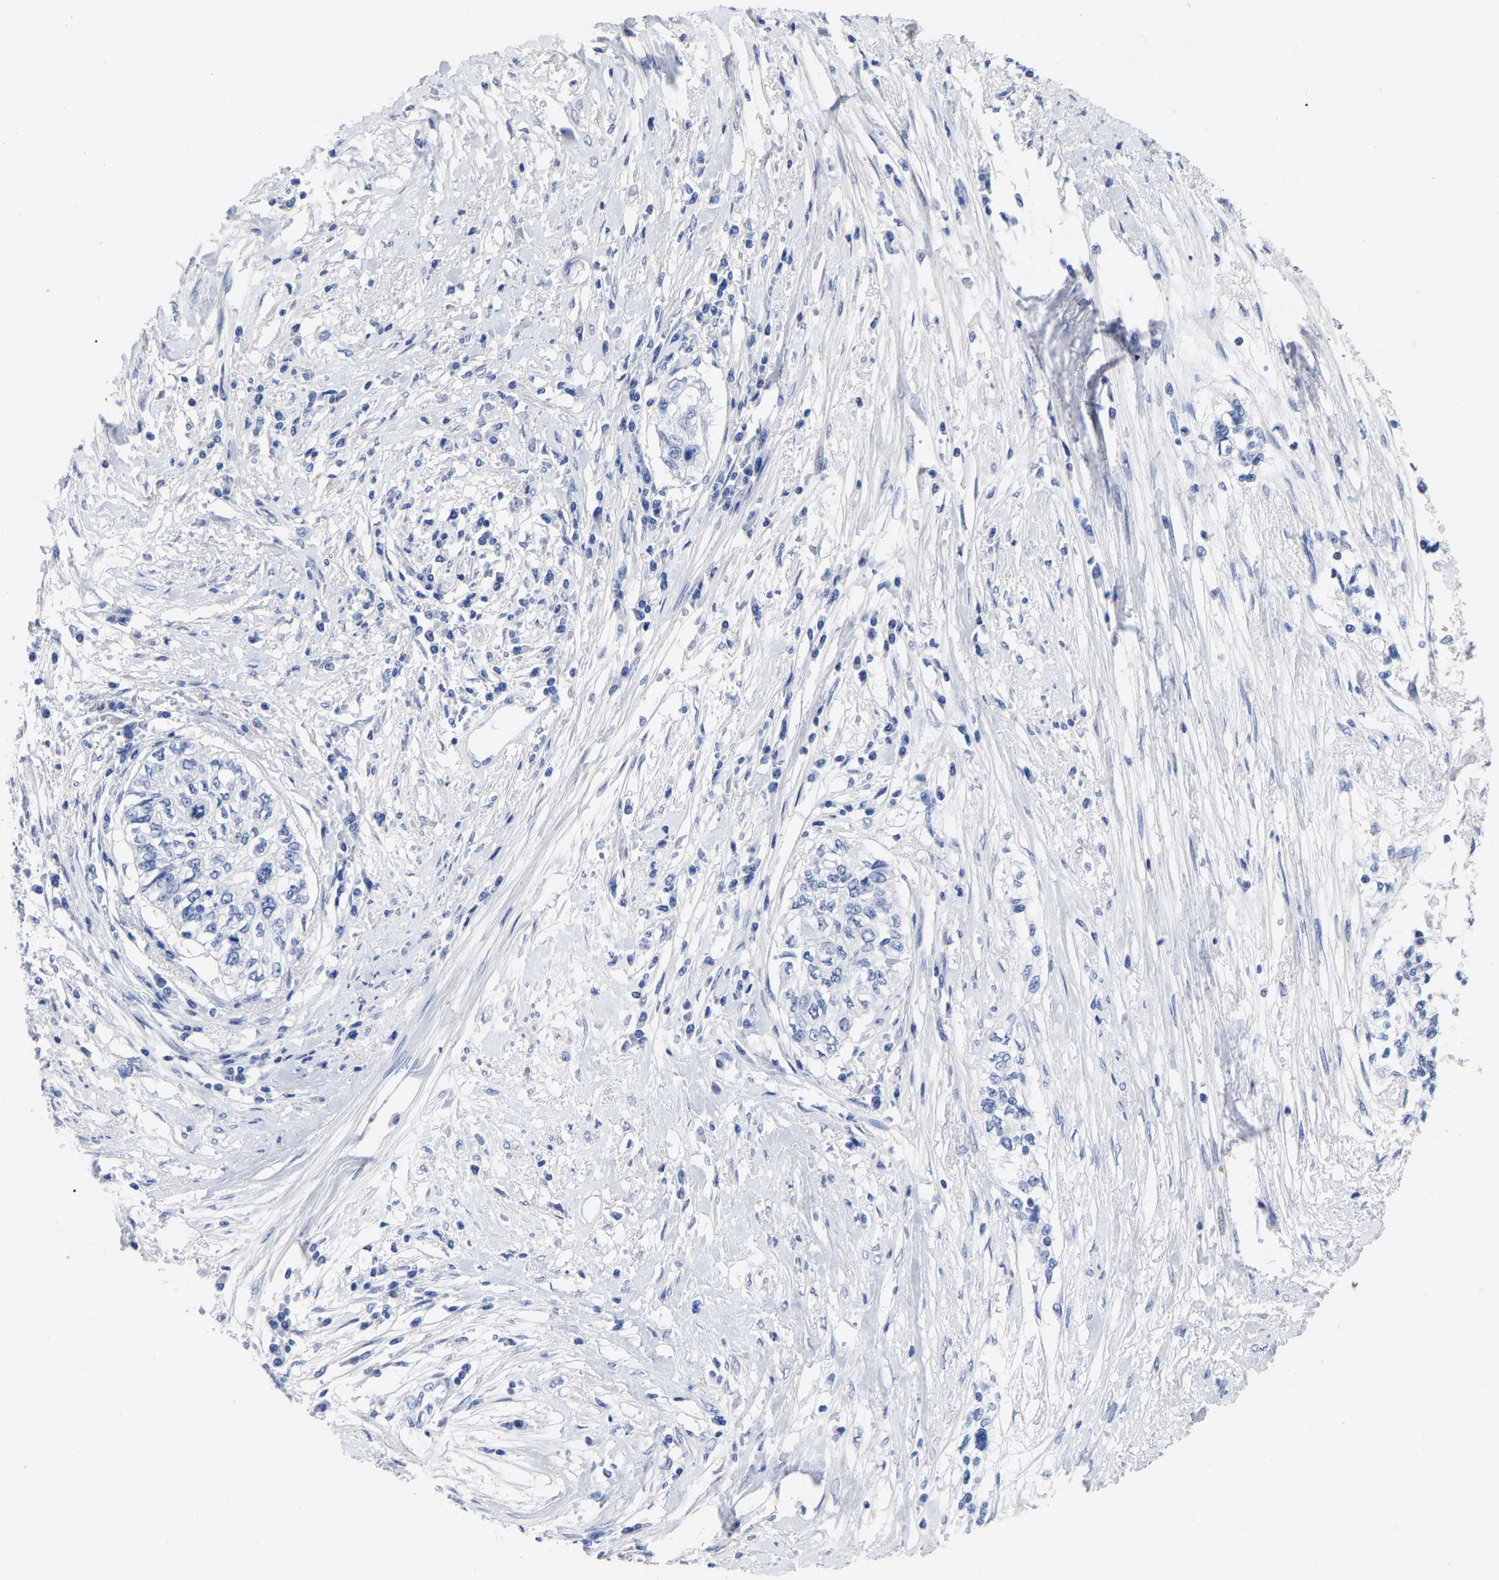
{"staining": {"intensity": "negative", "quantity": "none", "location": "none"}, "tissue": "cervical cancer", "cell_type": "Tumor cells", "image_type": "cancer", "snomed": [{"axis": "morphology", "description": "Squamous cell carcinoma, NOS"}, {"axis": "topography", "description": "Cervix"}], "caption": "Immunohistochemical staining of squamous cell carcinoma (cervical) exhibits no significant staining in tumor cells.", "gene": "ANXA13", "patient": {"sex": "female", "age": 57}}